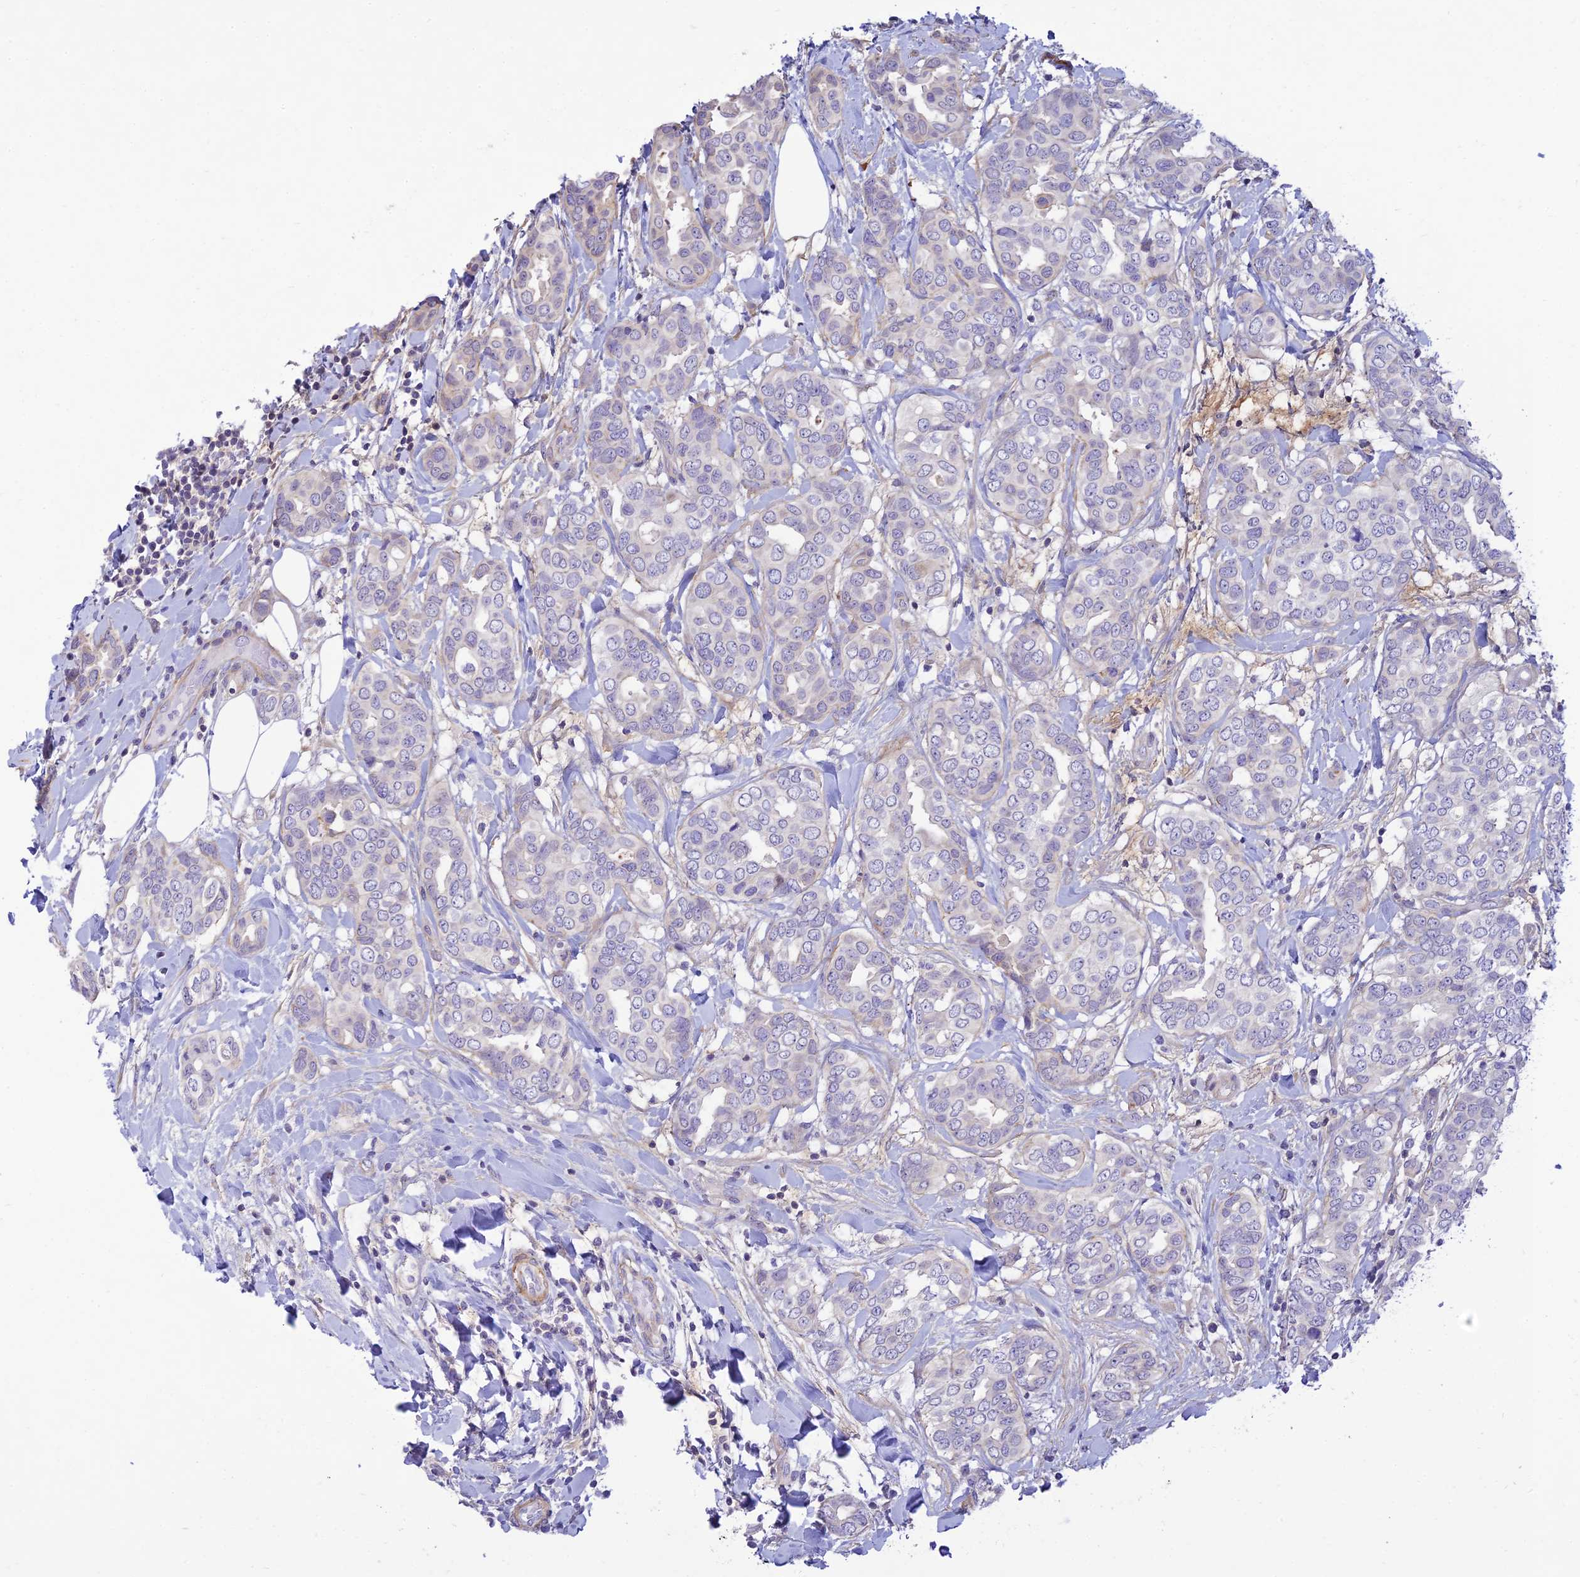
{"staining": {"intensity": "negative", "quantity": "none", "location": "none"}, "tissue": "breast cancer", "cell_type": "Tumor cells", "image_type": "cancer", "snomed": [{"axis": "morphology", "description": "Lobular carcinoma"}, {"axis": "topography", "description": "Breast"}], "caption": "An image of breast lobular carcinoma stained for a protein shows no brown staining in tumor cells.", "gene": "FBXW4", "patient": {"sex": "female", "age": 51}}